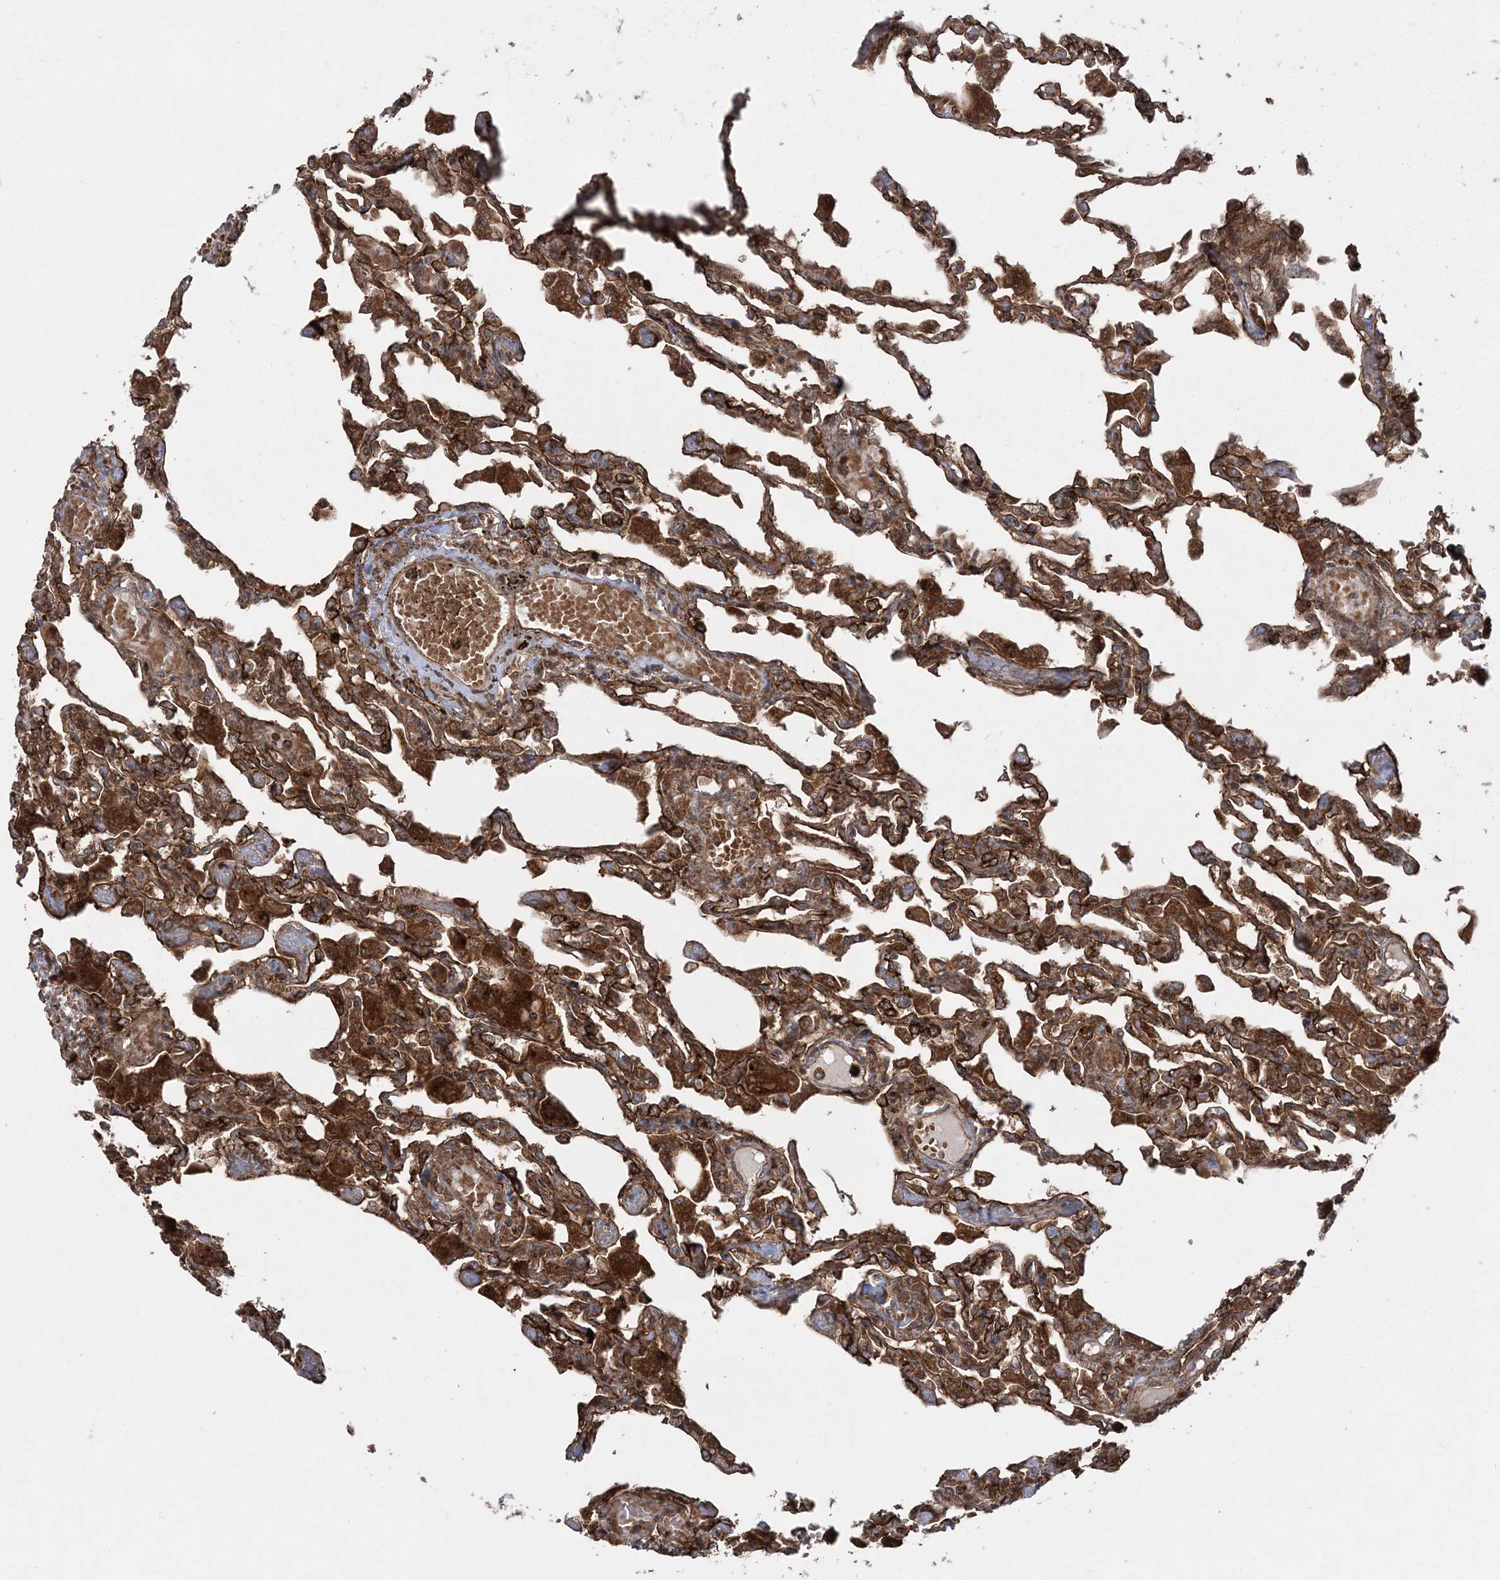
{"staining": {"intensity": "strong", "quantity": ">75%", "location": "cytoplasmic/membranous"}, "tissue": "lung", "cell_type": "Alveolar cells", "image_type": "normal", "snomed": [{"axis": "morphology", "description": "Normal tissue, NOS"}, {"axis": "topography", "description": "Bronchus"}, {"axis": "topography", "description": "Lung"}], "caption": "This is an image of IHC staining of normal lung, which shows strong expression in the cytoplasmic/membranous of alveolar cells.", "gene": "LRPPRC", "patient": {"sex": "female", "age": 49}}